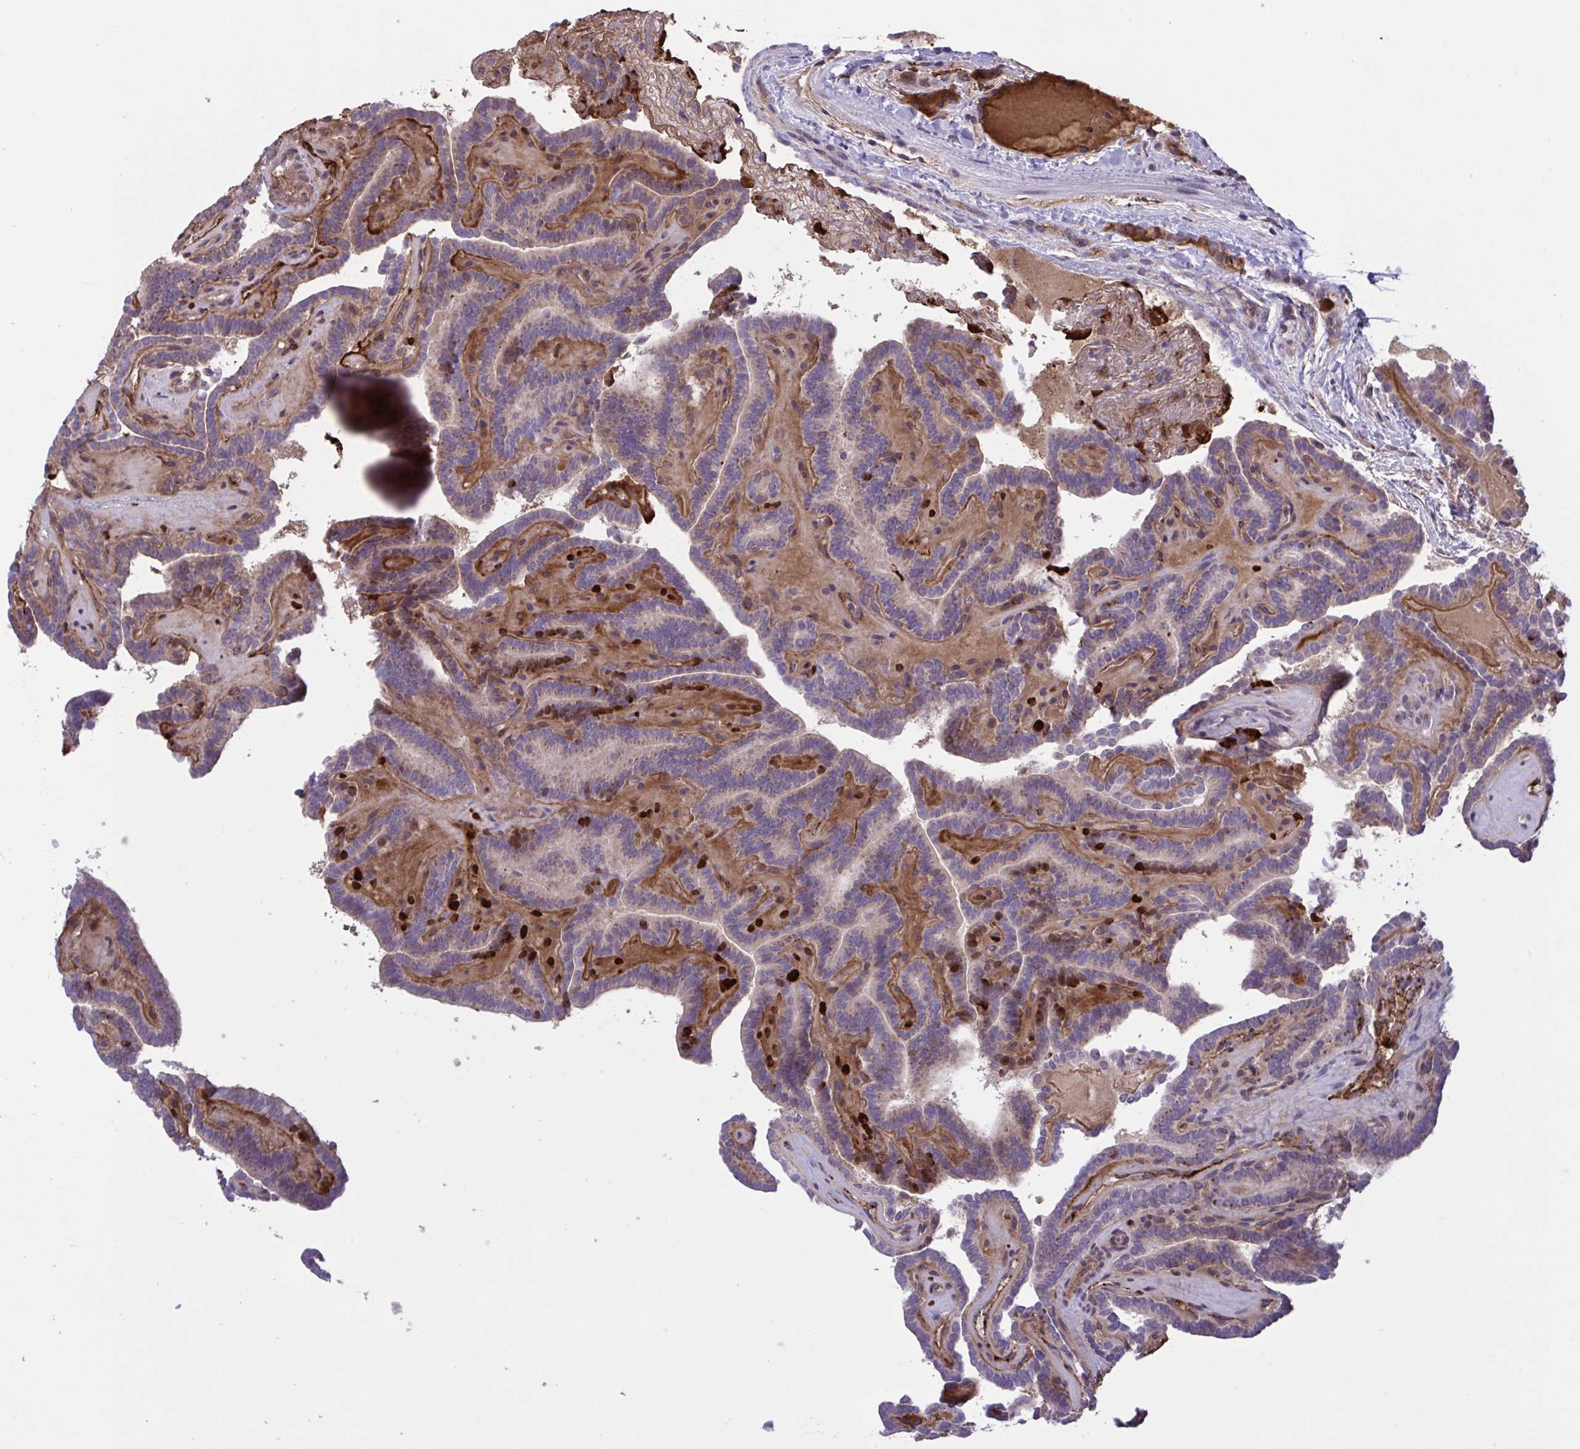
{"staining": {"intensity": "weak", "quantity": "25%-75%", "location": "cytoplasmic/membranous"}, "tissue": "thyroid cancer", "cell_type": "Tumor cells", "image_type": "cancer", "snomed": [{"axis": "morphology", "description": "Papillary adenocarcinoma, NOS"}, {"axis": "topography", "description": "Thyroid gland"}], "caption": "Immunohistochemistry photomicrograph of papillary adenocarcinoma (thyroid) stained for a protein (brown), which displays low levels of weak cytoplasmic/membranous staining in approximately 25%-75% of tumor cells.", "gene": "CD101", "patient": {"sex": "female", "age": 21}}